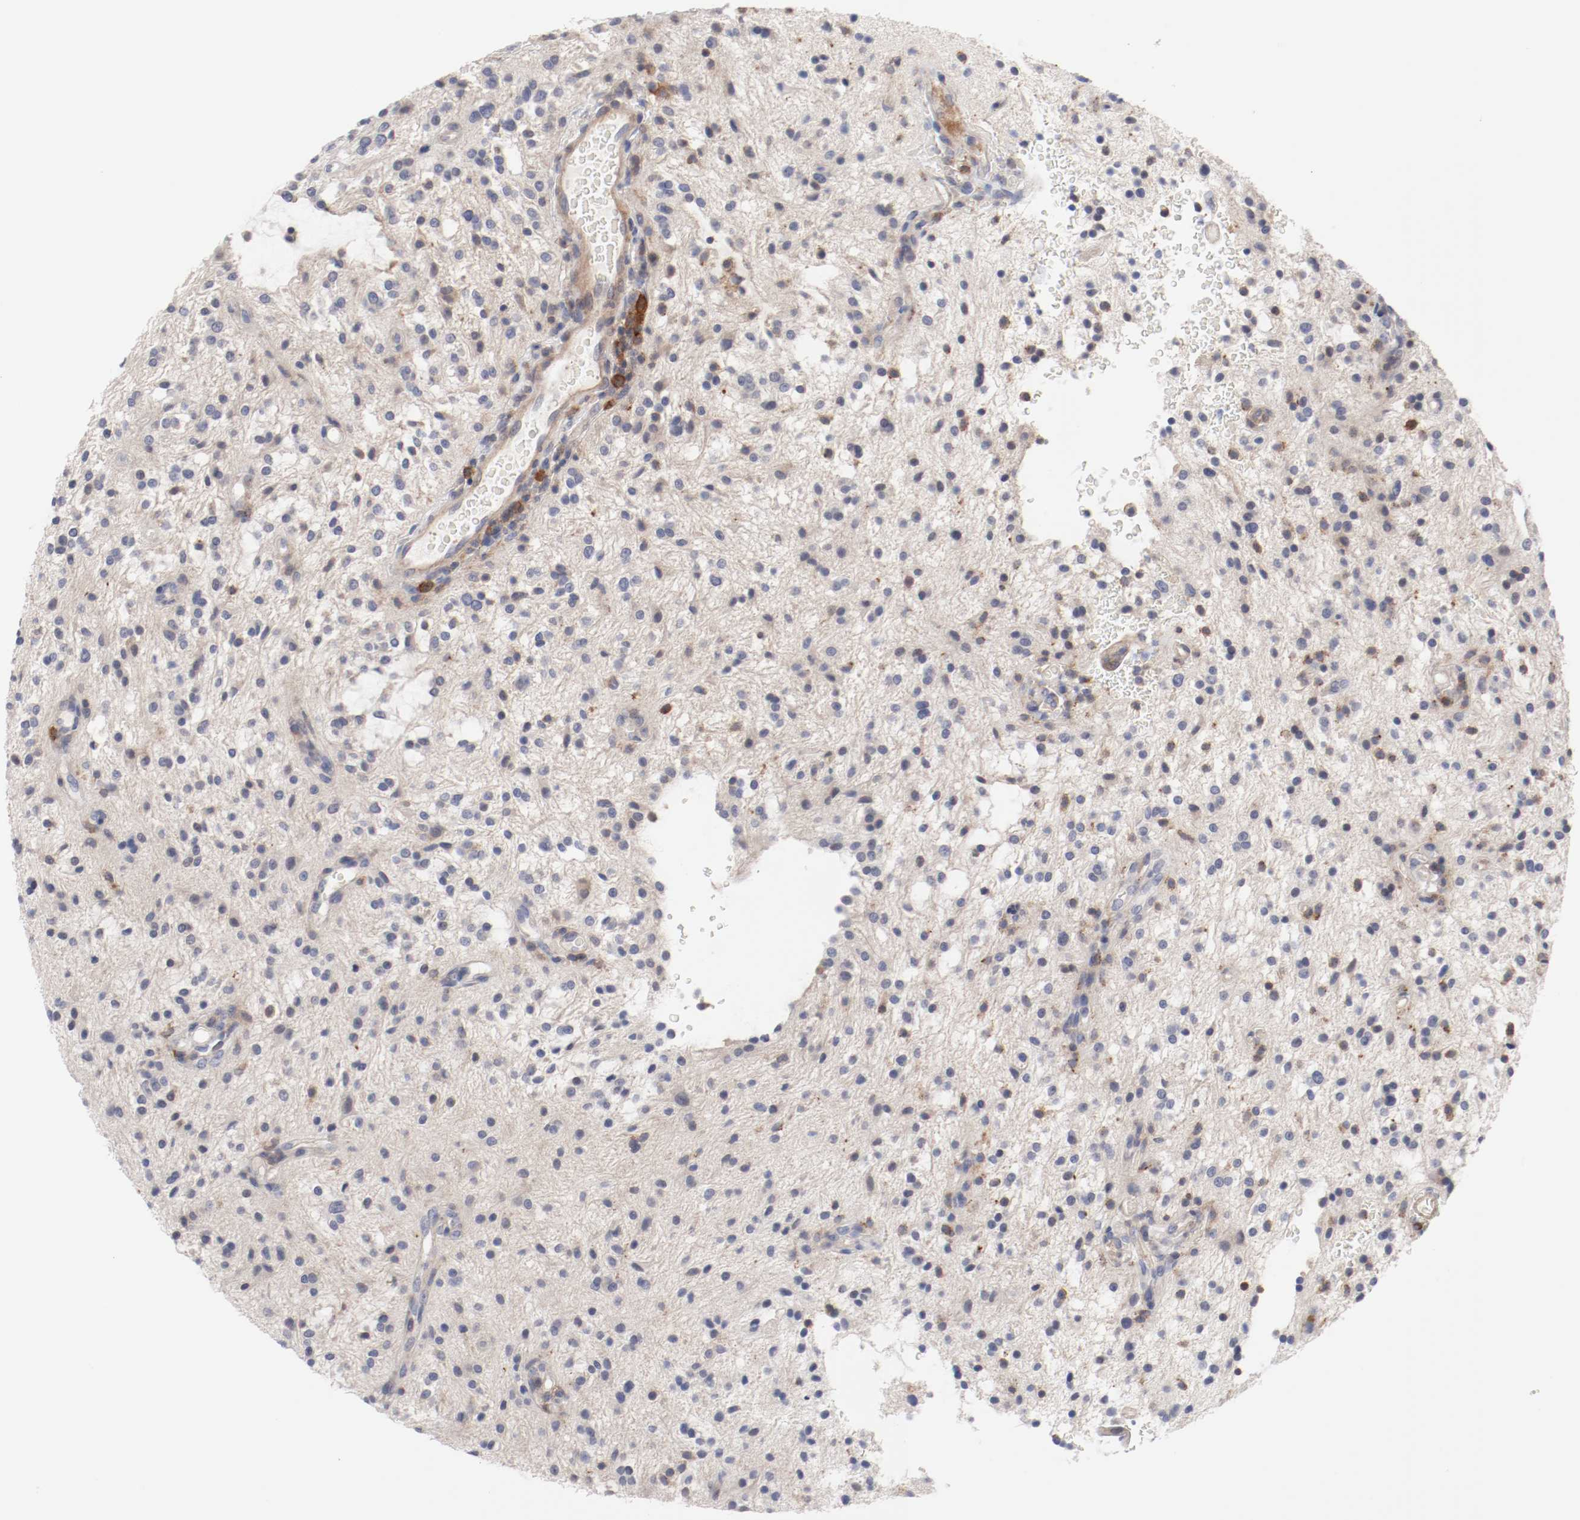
{"staining": {"intensity": "weak", "quantity": "<25%", "location": "cytoplasmic/membranous"}, "tissue": "glioma", "cell_type": "Tumor cells", "image_type": "cancer", "snomed": [{"axis": "morphology", "description": "Glioma, malignant, NOS"}, {"axis": "topography", "description": "Cerebellum"}], "caption": "There is no significant expression in tumor cells of malignant glioma.", "gene": "CBL", "patient": {"sex": "female", "age": 10}}